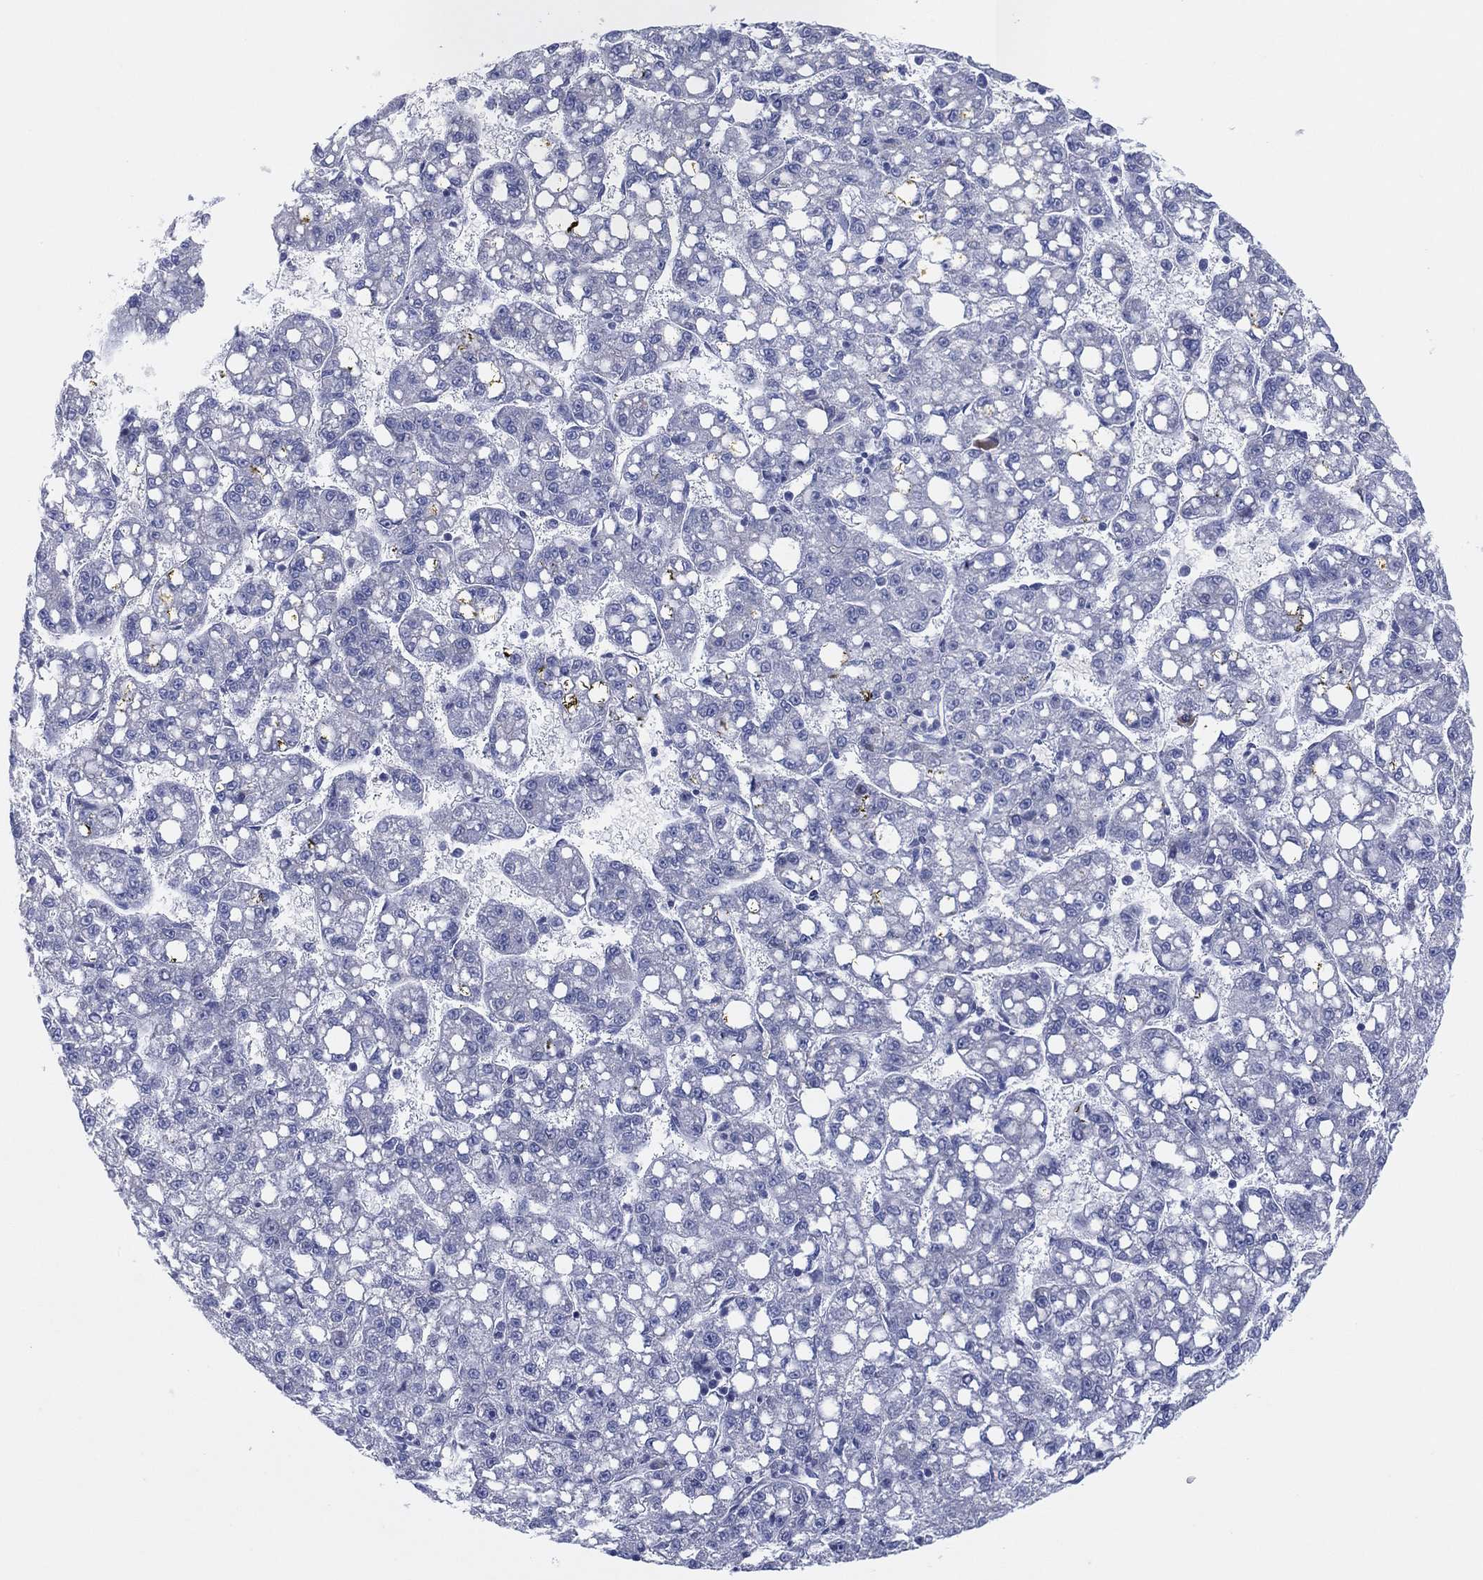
{"staining": {"intensity": "negative", "quantity": "none", "location": "none"}, "tissue": "liver cancer", "cell_type": "Tumor cells", "image_type": "cancer", "snomed": [{"axis": "morphology", "description": "Carcinoma, Hepatocellular, NOS"}, {"axis": "topography", "description": "Liver"}], "caption": "Immunohistochemistry (IHC) micrograph of neoplastic tissue: human liver cancer stained with DAB demonstrates no significant protein expression in tumor cells.", "gene": "HEATR4", "patient": {"sex": "female", "age": 65}}